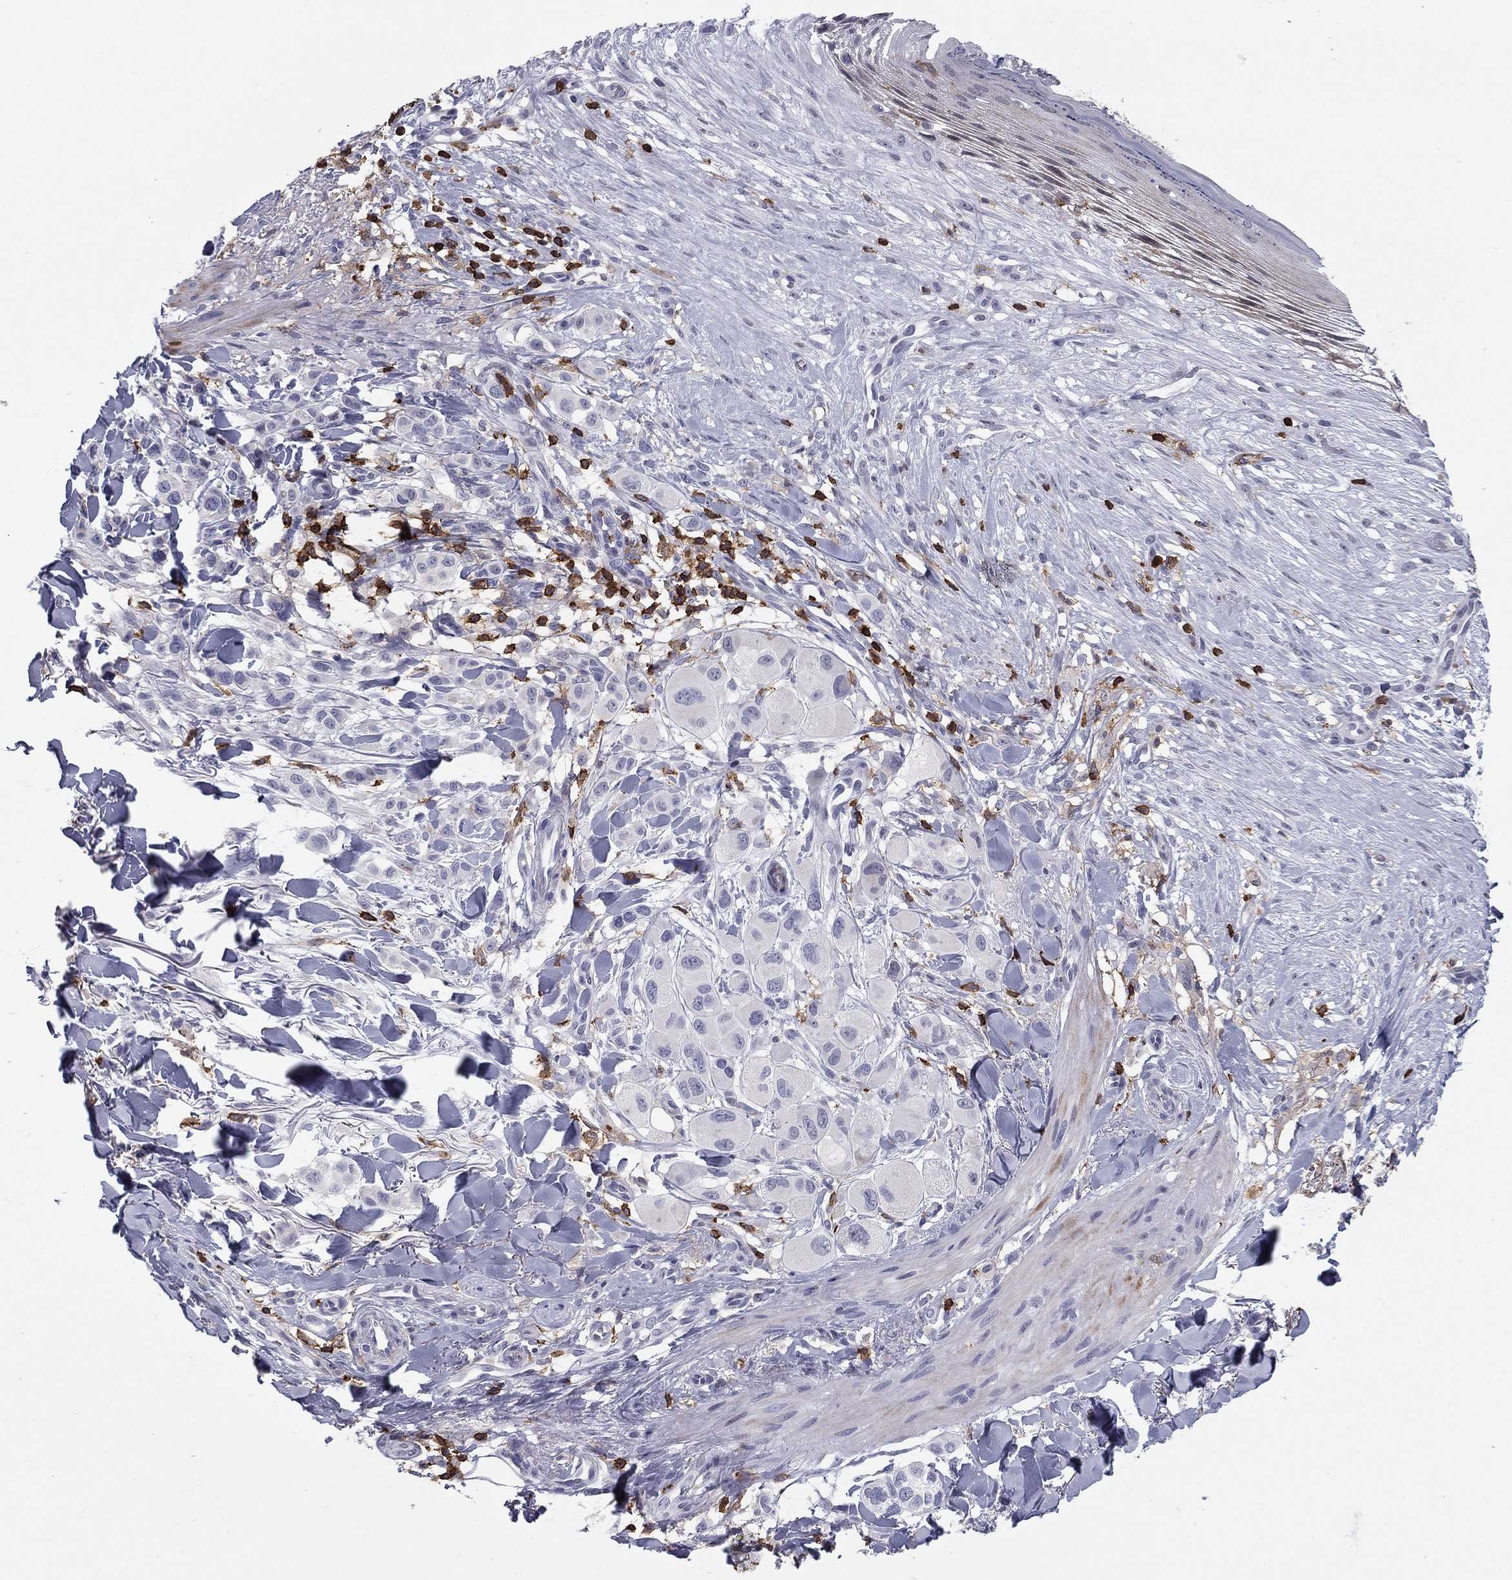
{"staining": {"intensity": "negative", "quantity": "none", "location": "none"}, "tissue": "melanoma", "cell_type": "Tumor cells", "image_type": "cancer", "snomed": [{"axis": "morphology", "description": "Malignant melanoma, NOS"}, {"axis": "topography", "description": "Skin"}], "caption": "High magnification brightfield microscopy of melanoma stained with DAB (brown) and counterstained with hematoxylin (blue): tumor cells show no significant staining. Brightfield microscopy of immunohistochemistry stained with DAB (brown) and hematoxylin (blue), captured at high magnification.", "gene": "ARHGAP27", "patient": {"sex": "male", "age": 57}}